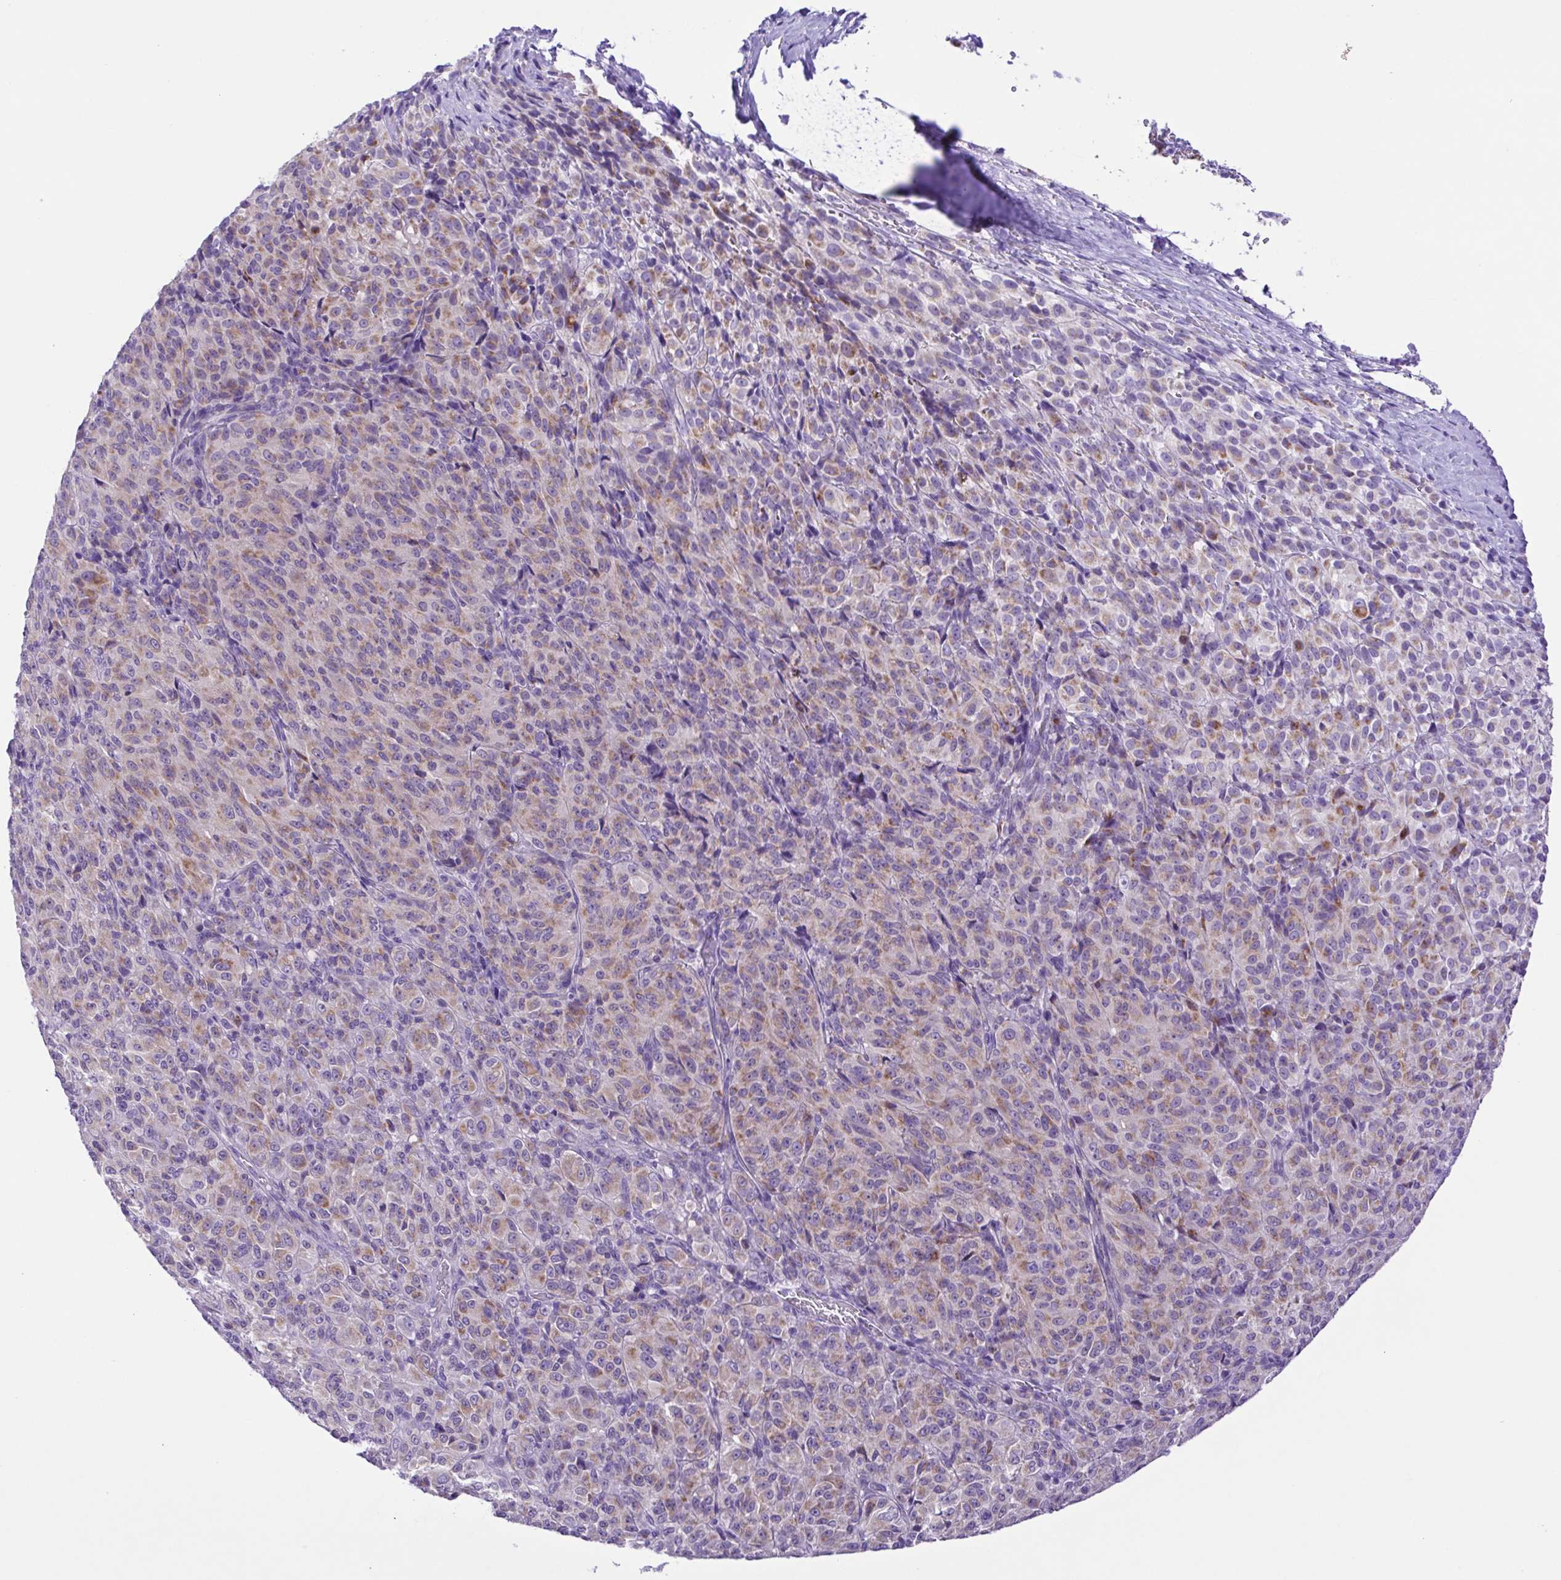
{"staining": {"intensity": "moderate", "quantity": "25%-75%", "location": "cytoplasmic/membranous"}, "tissue": "melanoma", "cell_type": "Tumor cells", "image_type": "cancer", "snomed": [{"axis": "morphology", "description": "Malignant melanoma, Metastatic site"}, {"axis": "topography", "description": "Brain"}], "caption": "Malignant melanoma (metastatic site) stained with a brown dye shows moderate cytoplasmic/membranous positive expression in approximately 25%-75% of tumor cells.", "gene": "SYT1", "patient": {"sex": "female", "age": 56}}